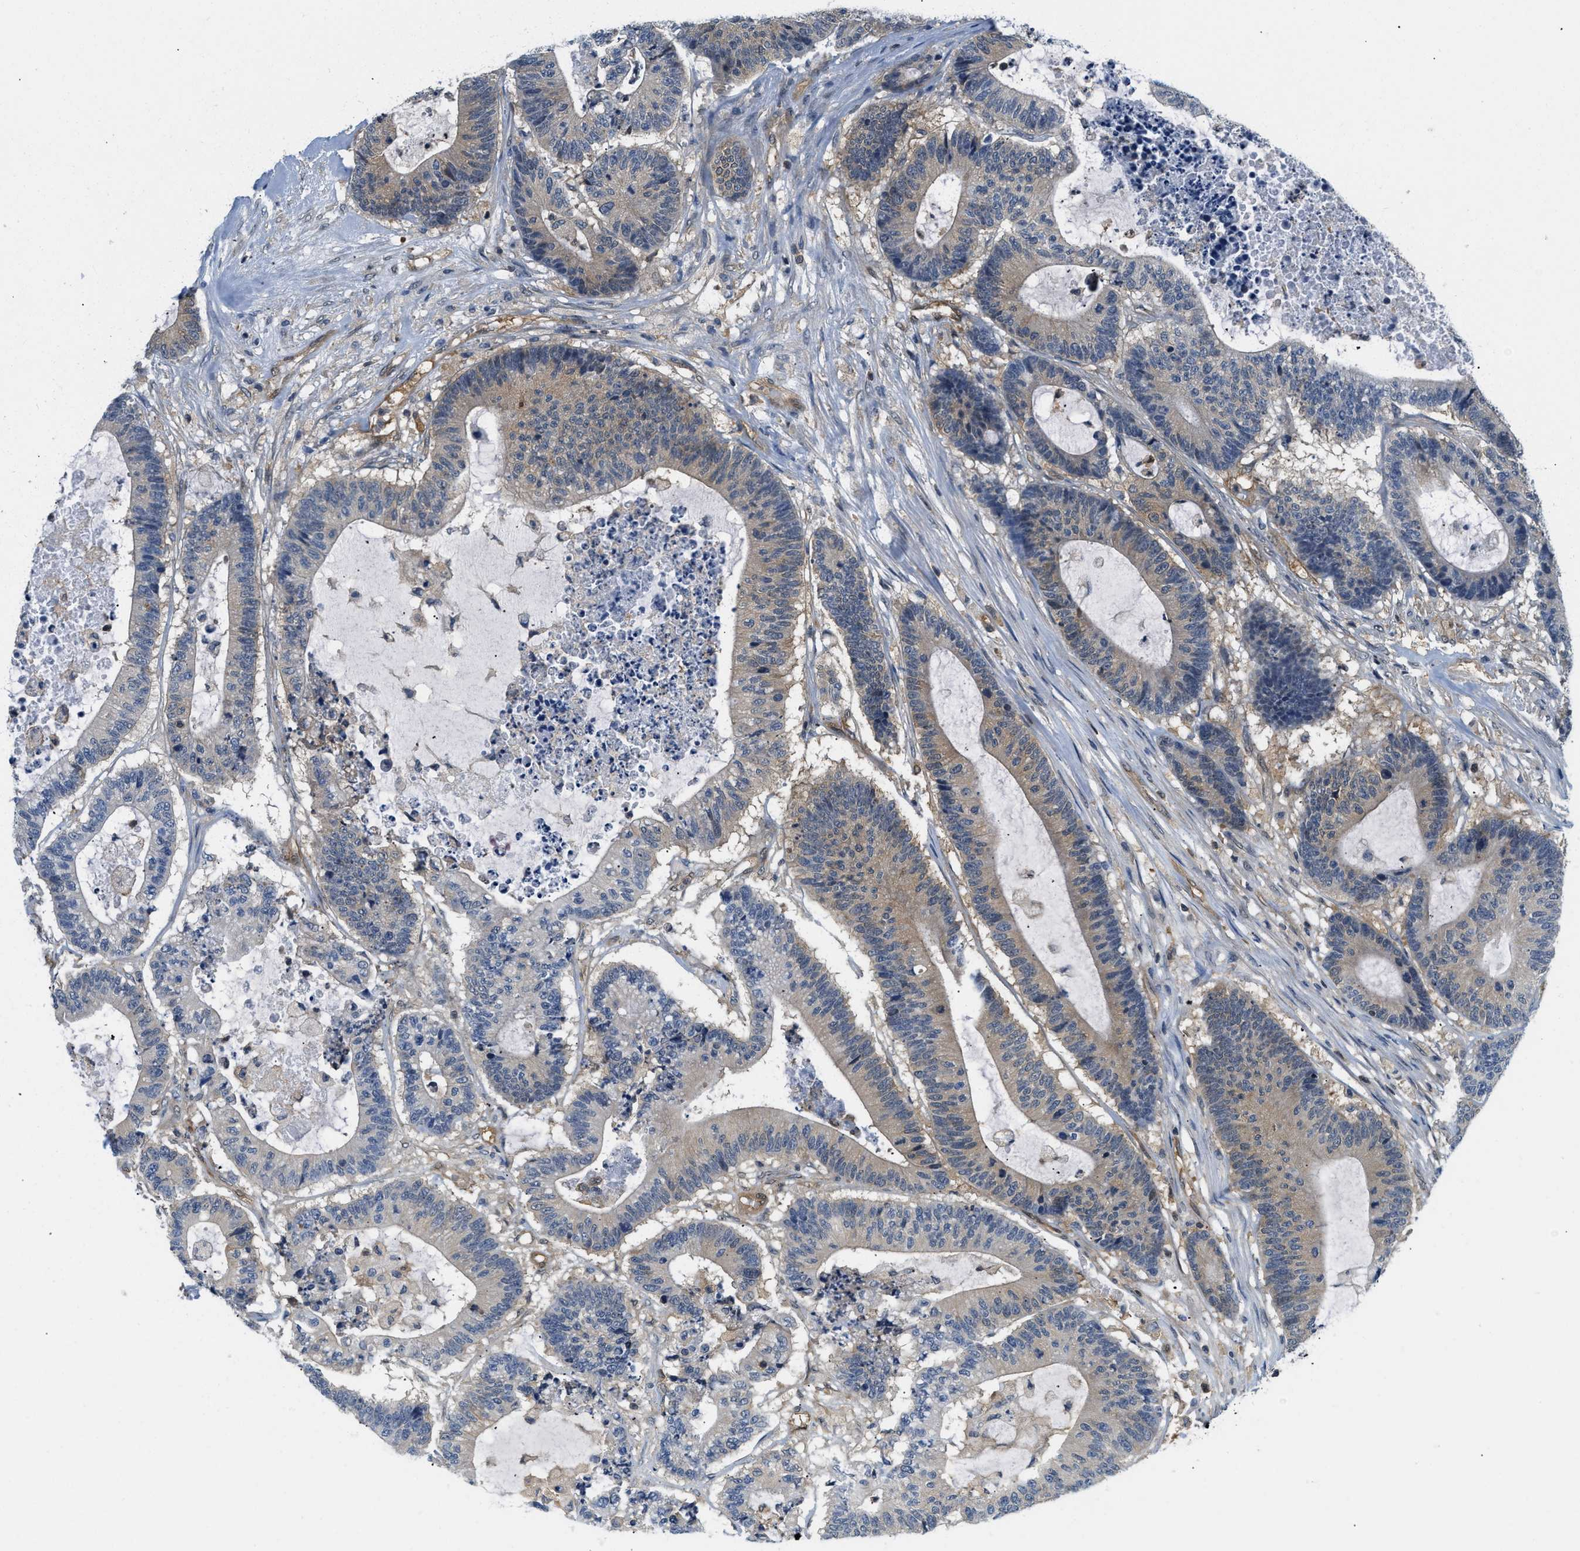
{"staining": {"intensity": "moderate", "quantity": "<25%", "location": "cytoplasmic/membranous"}, "tissue": "colorectal cancer", "cell_type": "Tumor cells", "image_type": "cancer", "snomed": [{"axis": "morphology", "description": "Adenocarcinoma, NOS"}, {"axis": "topography", "description": "Colon"}], "caption": "Immunohistochemical staining of human colorectal cancer (adenocarcinoma) reveals low levels of moderate cytoplasmic/membranous protein staining in approximately <25% of tumor cells.", "gene": "EIF4EBP2", "patient": {"sex": "female", "age": 84}}